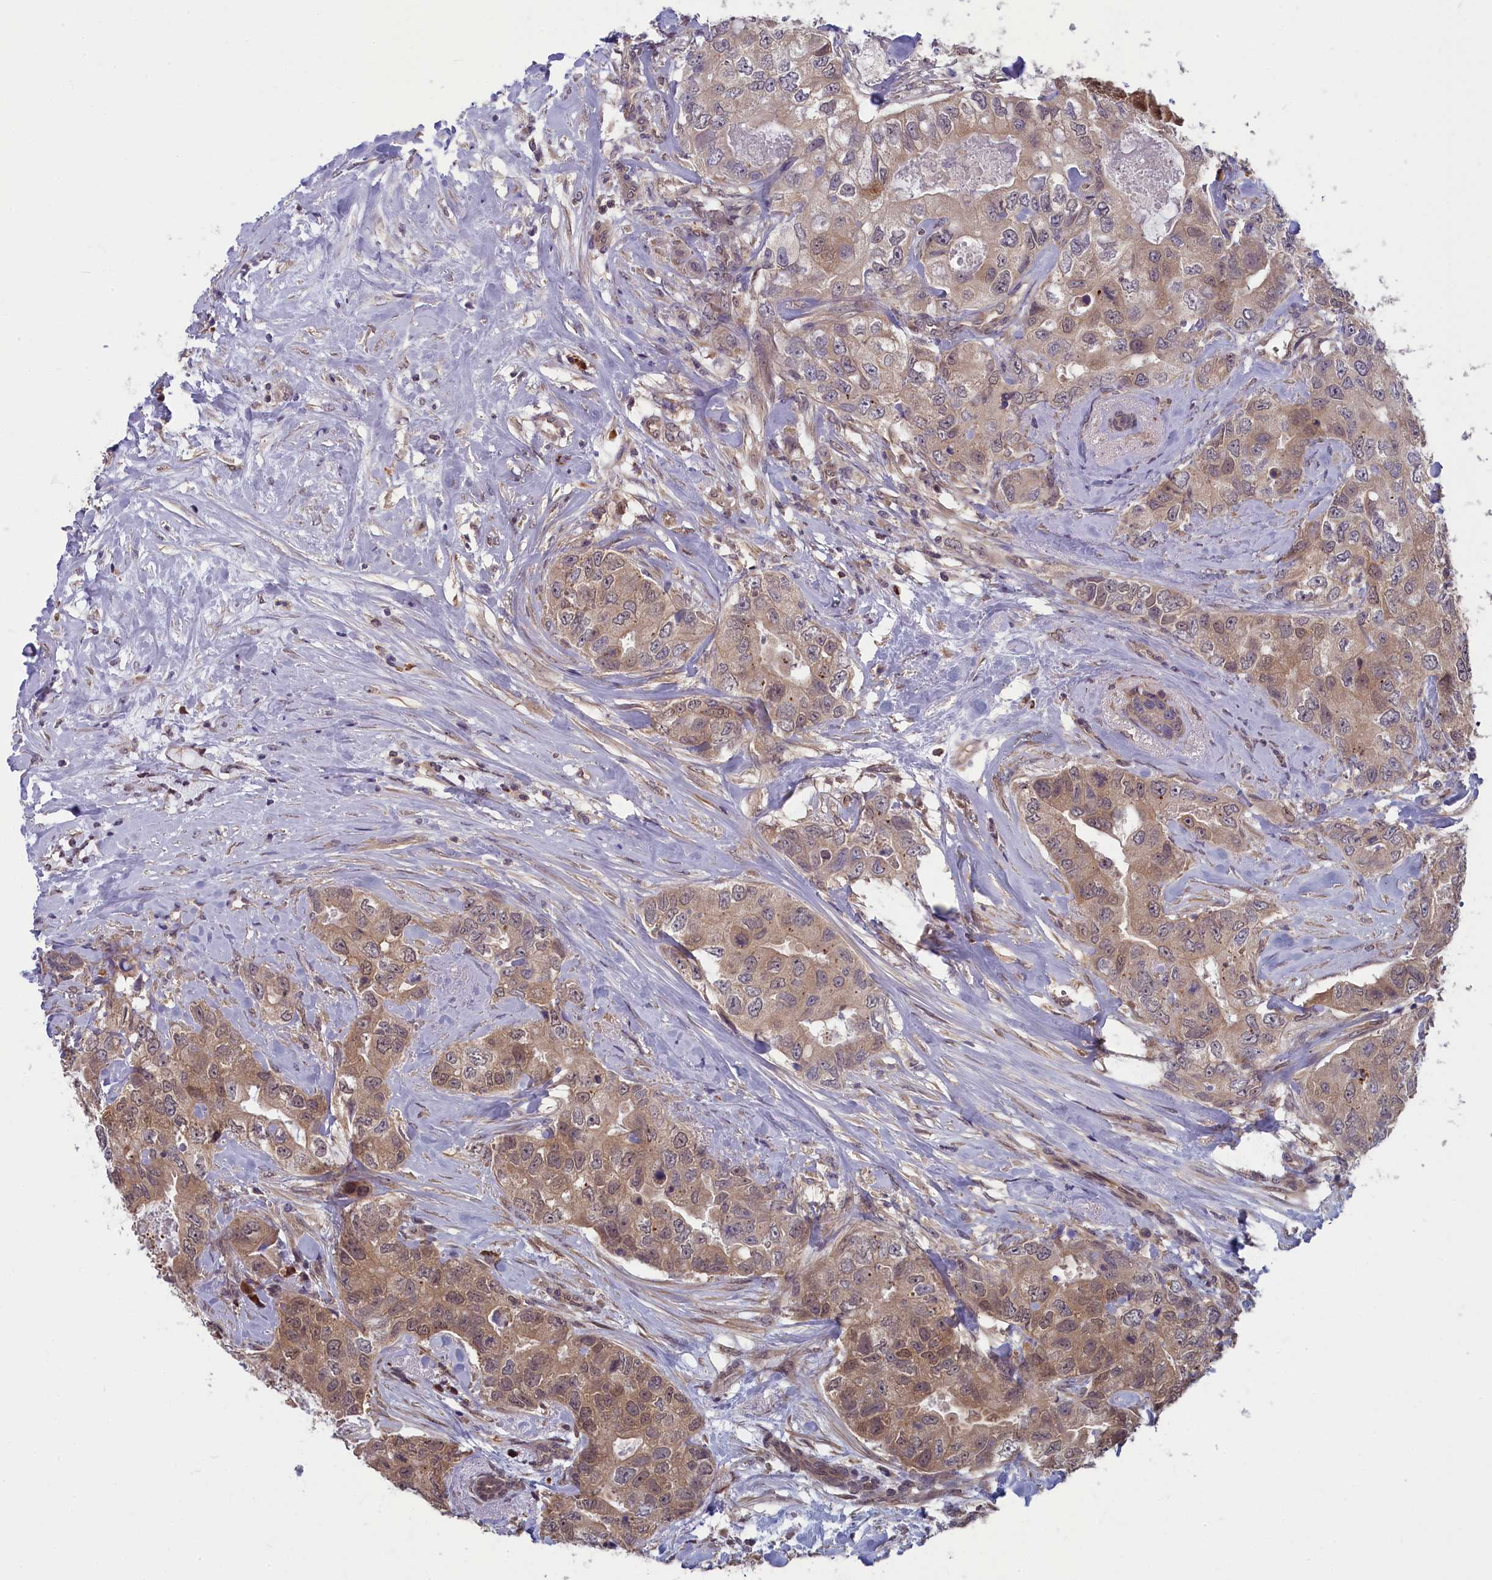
{"staining": {"intensity": "moderate", "quantity": "25%-75%", "location": "cytoplasmic/membranous,nuclear"}, "tissue": "breast cancer", "cell_type": "Tumor cells", "image_type": "cancer", "snomed": [{"axis": "morphology", "description": "Duct carcinoma"}, {"axis": "topography", "description": "Breast"}], "caption": "Immunohistochemical staining of breast cancer (invasive ductal carcinoma) displays medium levels of moderate cytoplasmic/membranous and nuclear protein positivity in approximately 25%-75% of tumor cells. Using DAB (3,3'-diaminobenzidine) (brown) and hematoxylin (blue) stains, captured at high magnification using brightfield microscopy.", "gene": "MRI1", "patient": {"sex": "female", "age": 62}}